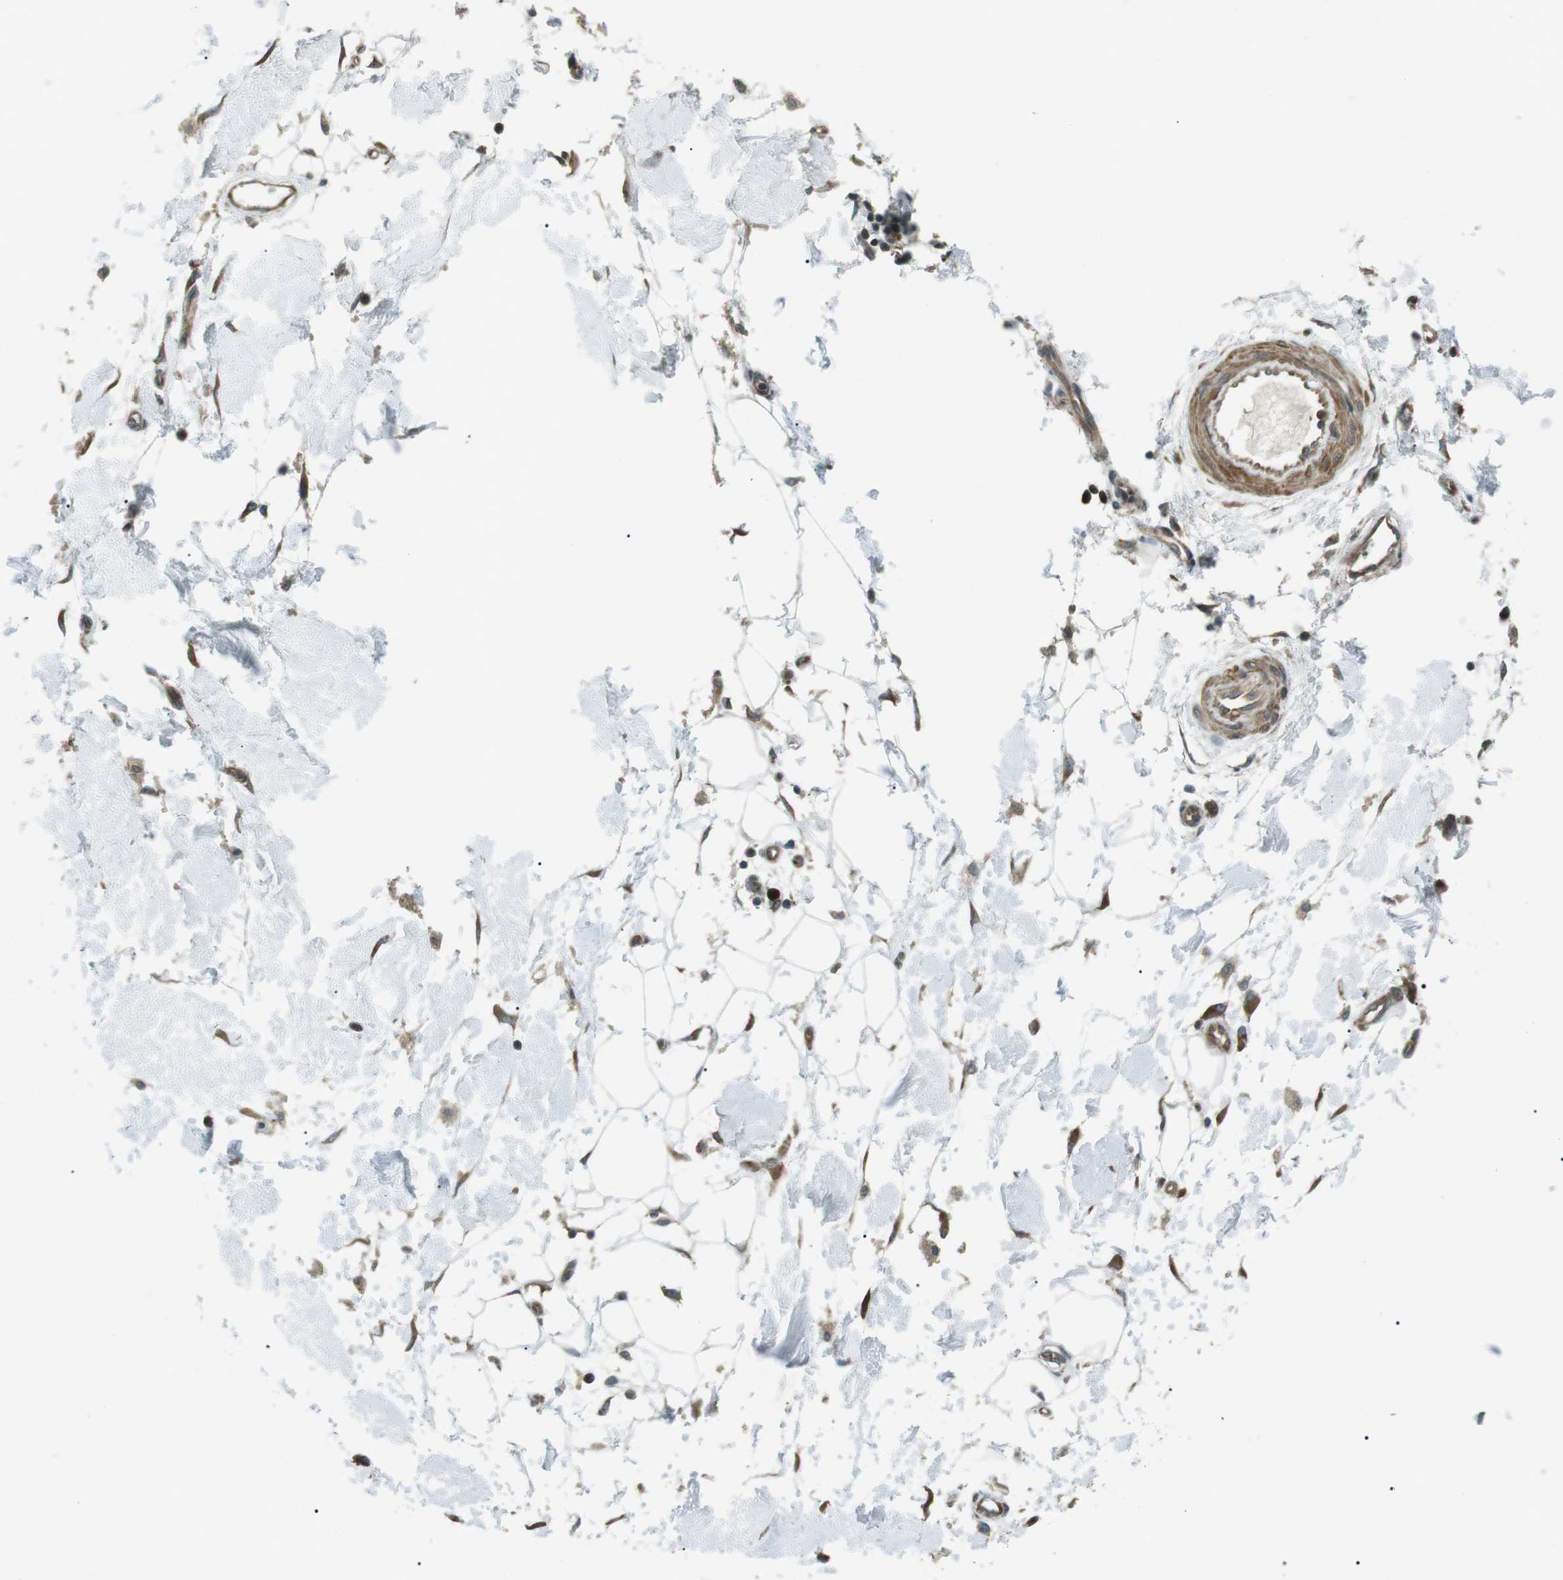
{"staining": {"intensity": "negative", "quantity": "none", "location": "none"}, "tissue": "adipose tissue", "cell_type": "Adipocytes", "image_type": "normal", "snomed": [{"axis": "morphology", "description": "Normal tissue, NOS"}, {"axis": "morphology", "description": "Squamous cell carcinoma, NOS"}, {"axis": "topography", "description": "Skin"}, {"axis": "topography", "description": "Peripheral nerve tissue"}], "caption": "Immunohistochemistry (IHC) of benign human adipose tissue reveals no staining in adipocytes.", "gene": "TMEM74", "patient": {"sex": "male", "age": 83}}